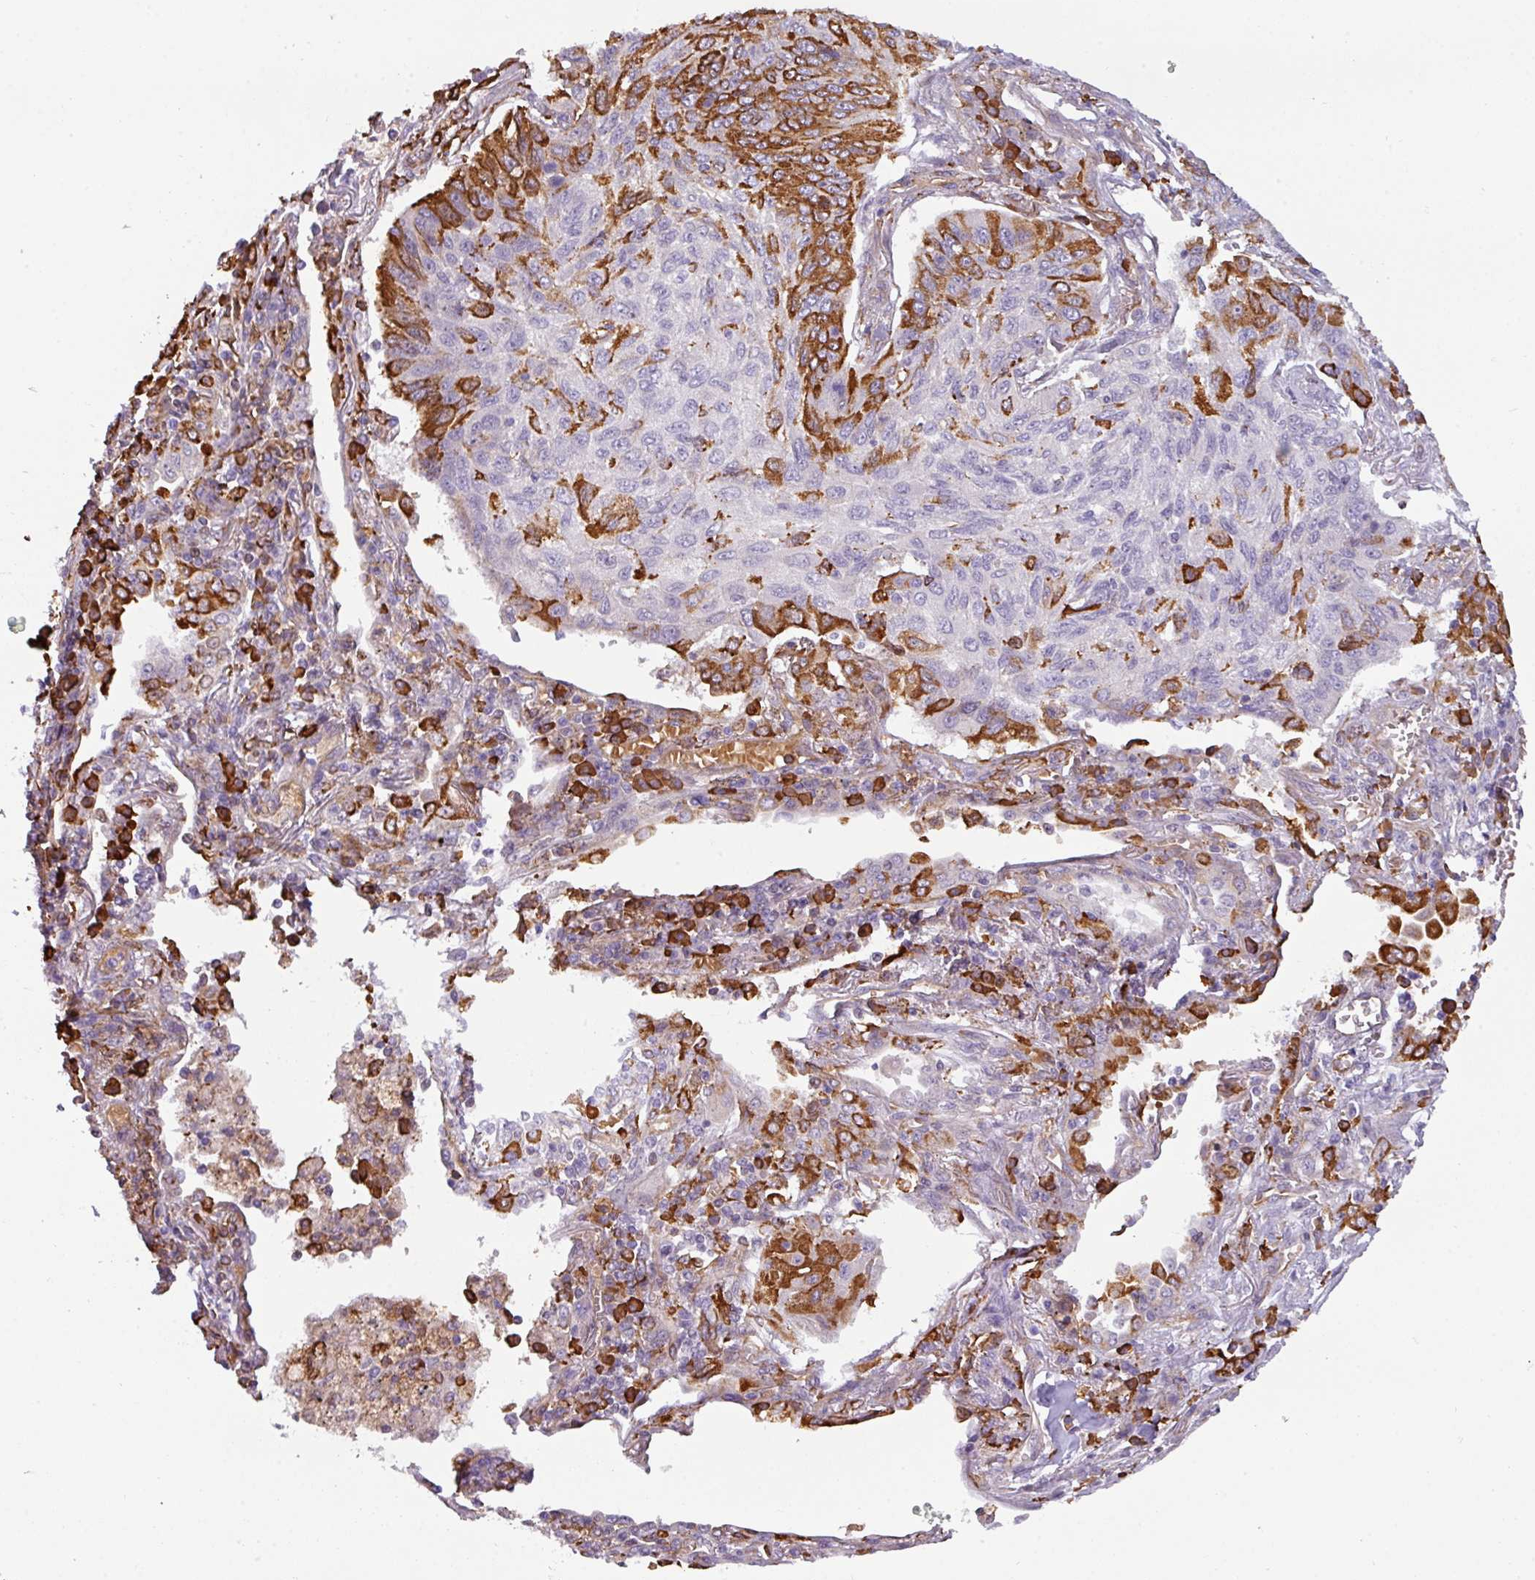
{"staining": {"intensity": "strong", "quantity": "<25%", "location": "cytoplasmic/membranous"}, "tissue": "lung cancer", "cell_type": "Tumor cells", "image_type": "cancer", "snomed": [{"axis": "morphology", "description": "Squamous cell carcinoma, NOS"}, {"axis": "topography", "description": "Lung"}], "caption": "A photomicrograph of human lung cancer (squamous cell carcinoma) stained for a protein shows strong cytoplasmic/membranous brown staining in tumor cells. The staining was performed using DAB to visualize the protein expression in brown, while the nuclei were stained in blue with hematoxylin (Magnification: 20x).", "gene": "BUD23", "patient": {"sex": "female", "age": 66}}